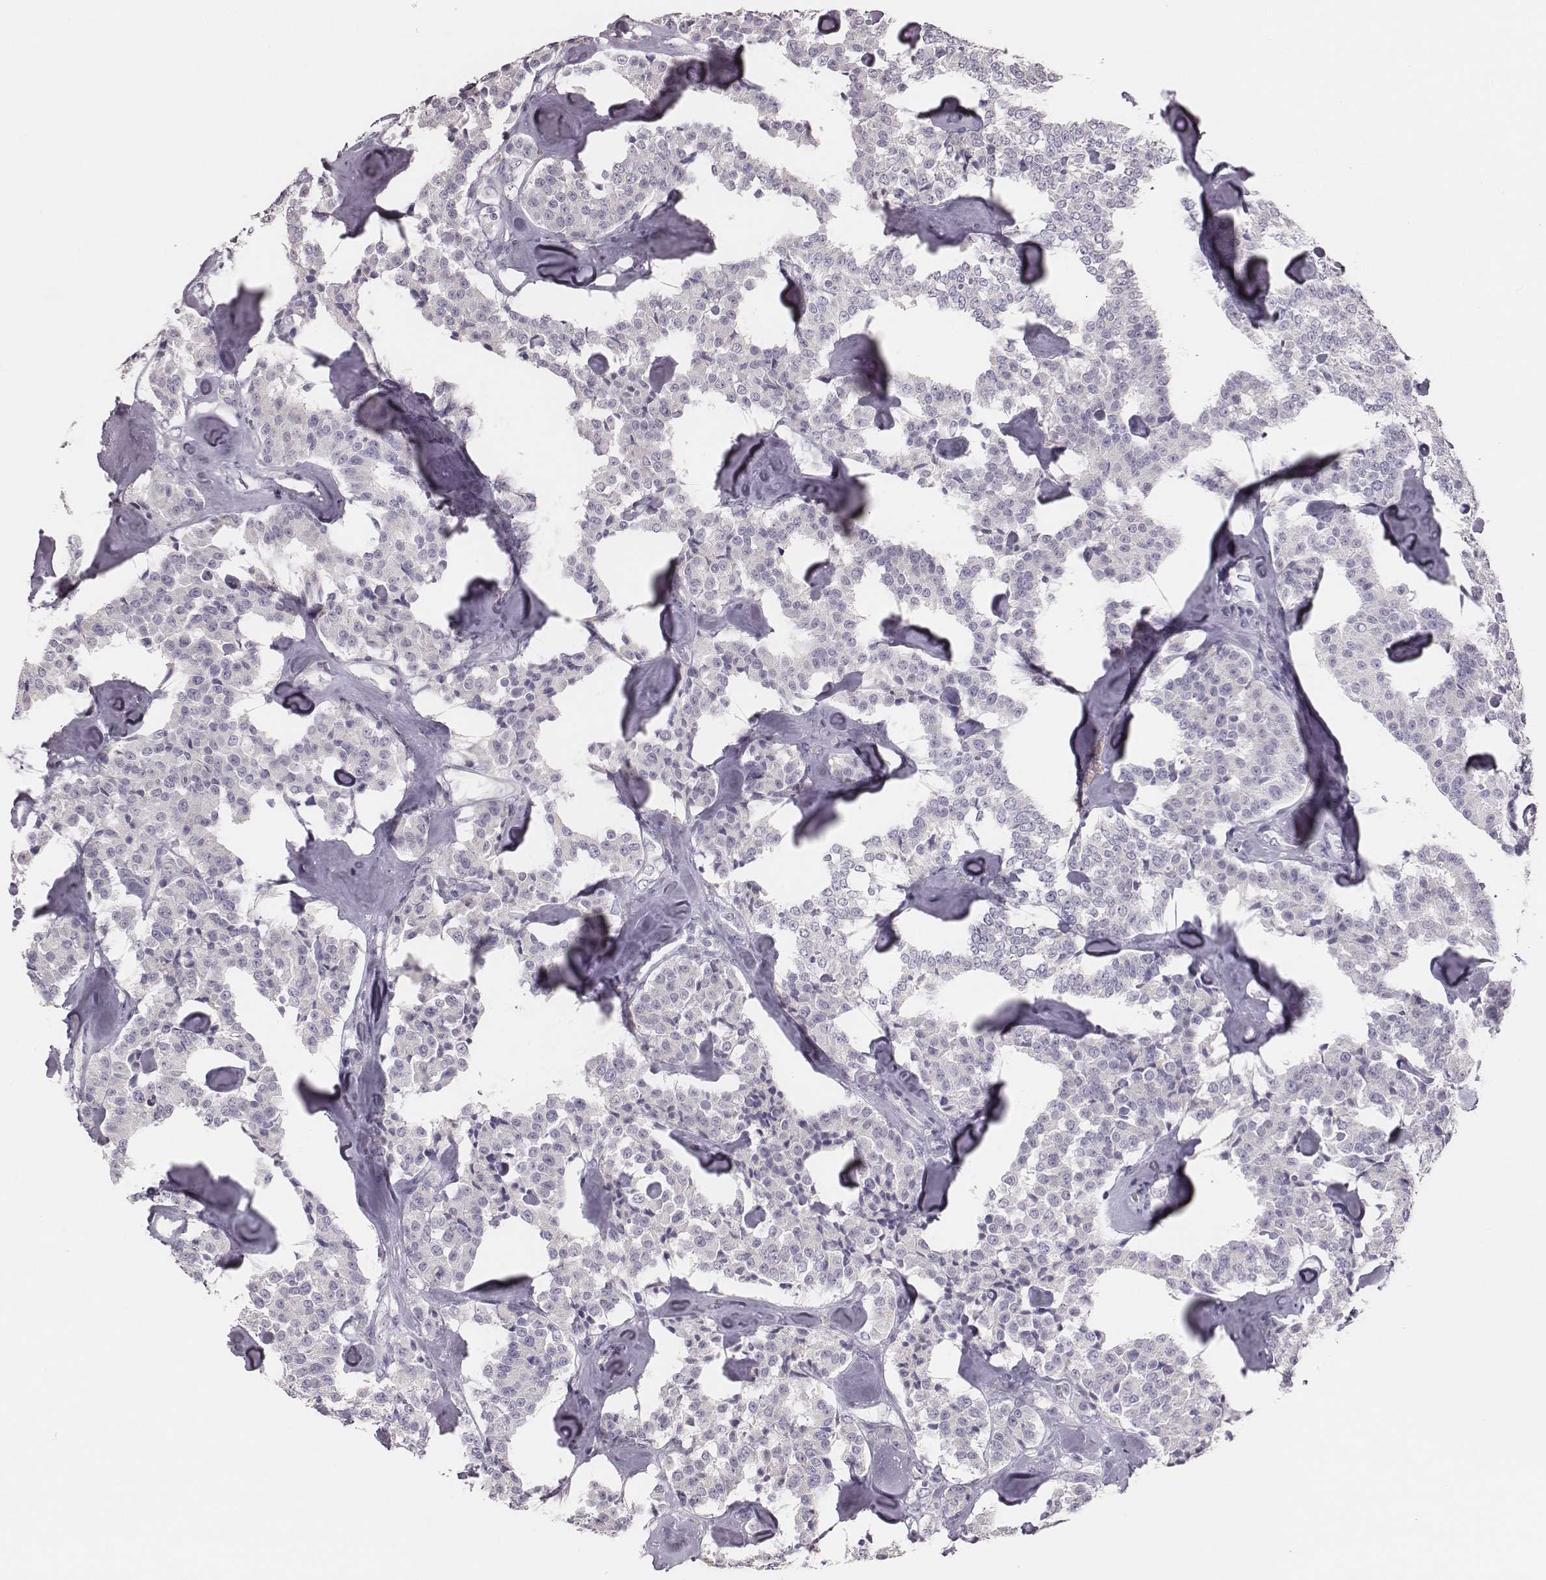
{"staining": {"intensity": "negative", "quantity": "none", "location": "none"}, "tissue": "carcinoid", "cell_type": "Tumor cells", "image_type": "cancer", "snomed": [{"axis": "morphology", "description": "Carcinoid, malignant, NOS"}, {"axis": "topography", "description": "Pancreas"}], "caption": "Carcinoid was stained to show a protein in brown. There is no significant expression in tumor cells.", "gene": "ADGRF4", "patient": {"sex": "male", "age": 41}}